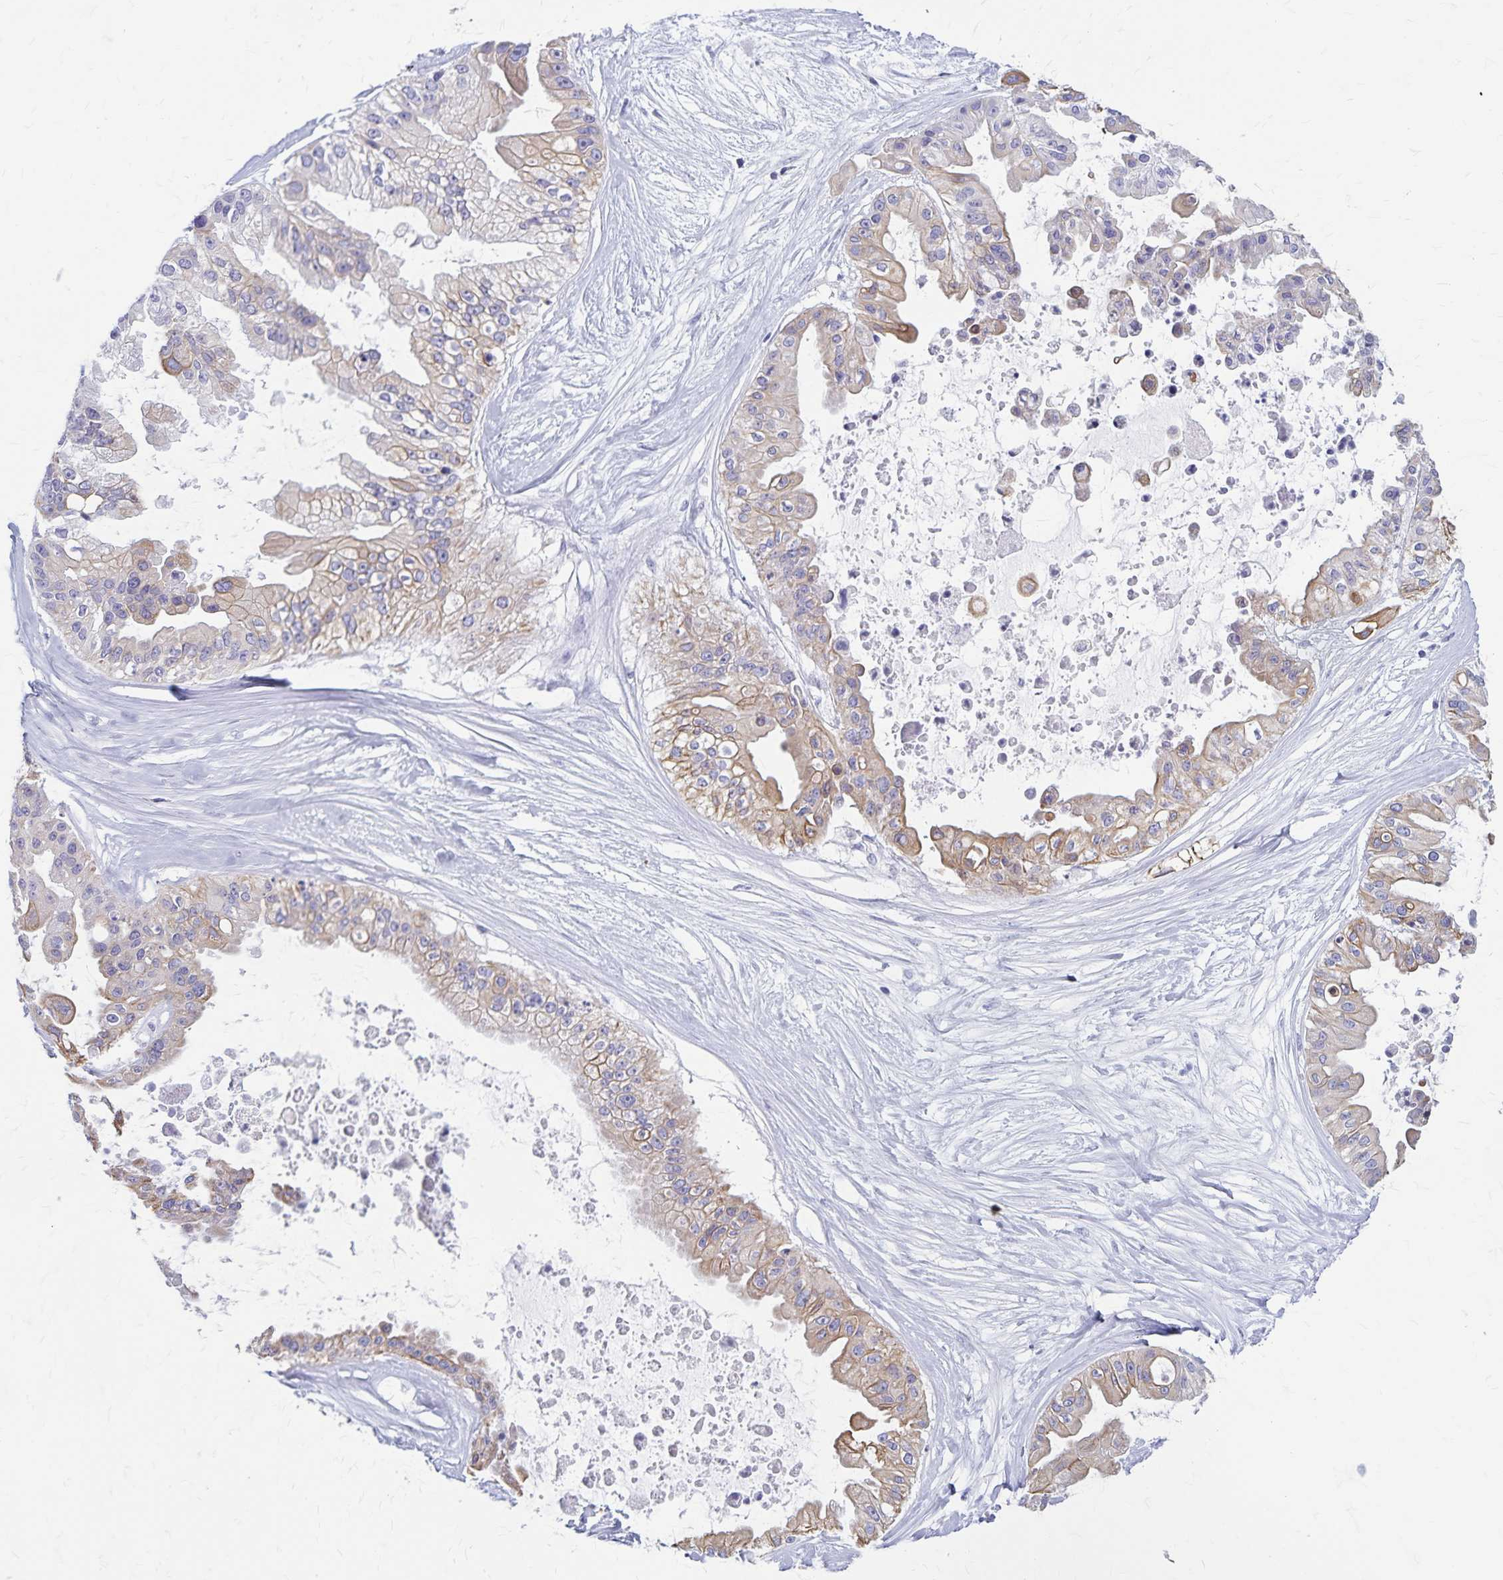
{"staining": {"intensity": "weak", "quantity": "25%-75%", "location": "cytoplasmic/membranous"}, "tissue": "ovarian cancer", "cell_type": "Tumor cells", "image_type": "cancer", "snomed": [{"axis": "morphology", "description": "Cystadenocarcinoma, serous, NOS"}, {"axis": "topography", "description": "Ovary"}], "caption": "This image displays IHC staining of human ovarian cancer, with low weak cytoplasmic/membranous staining in approximately 25%-75% of tumor cells.", "gene": "GPBAR1", "patient": {"sex": "female", "age": 56}}